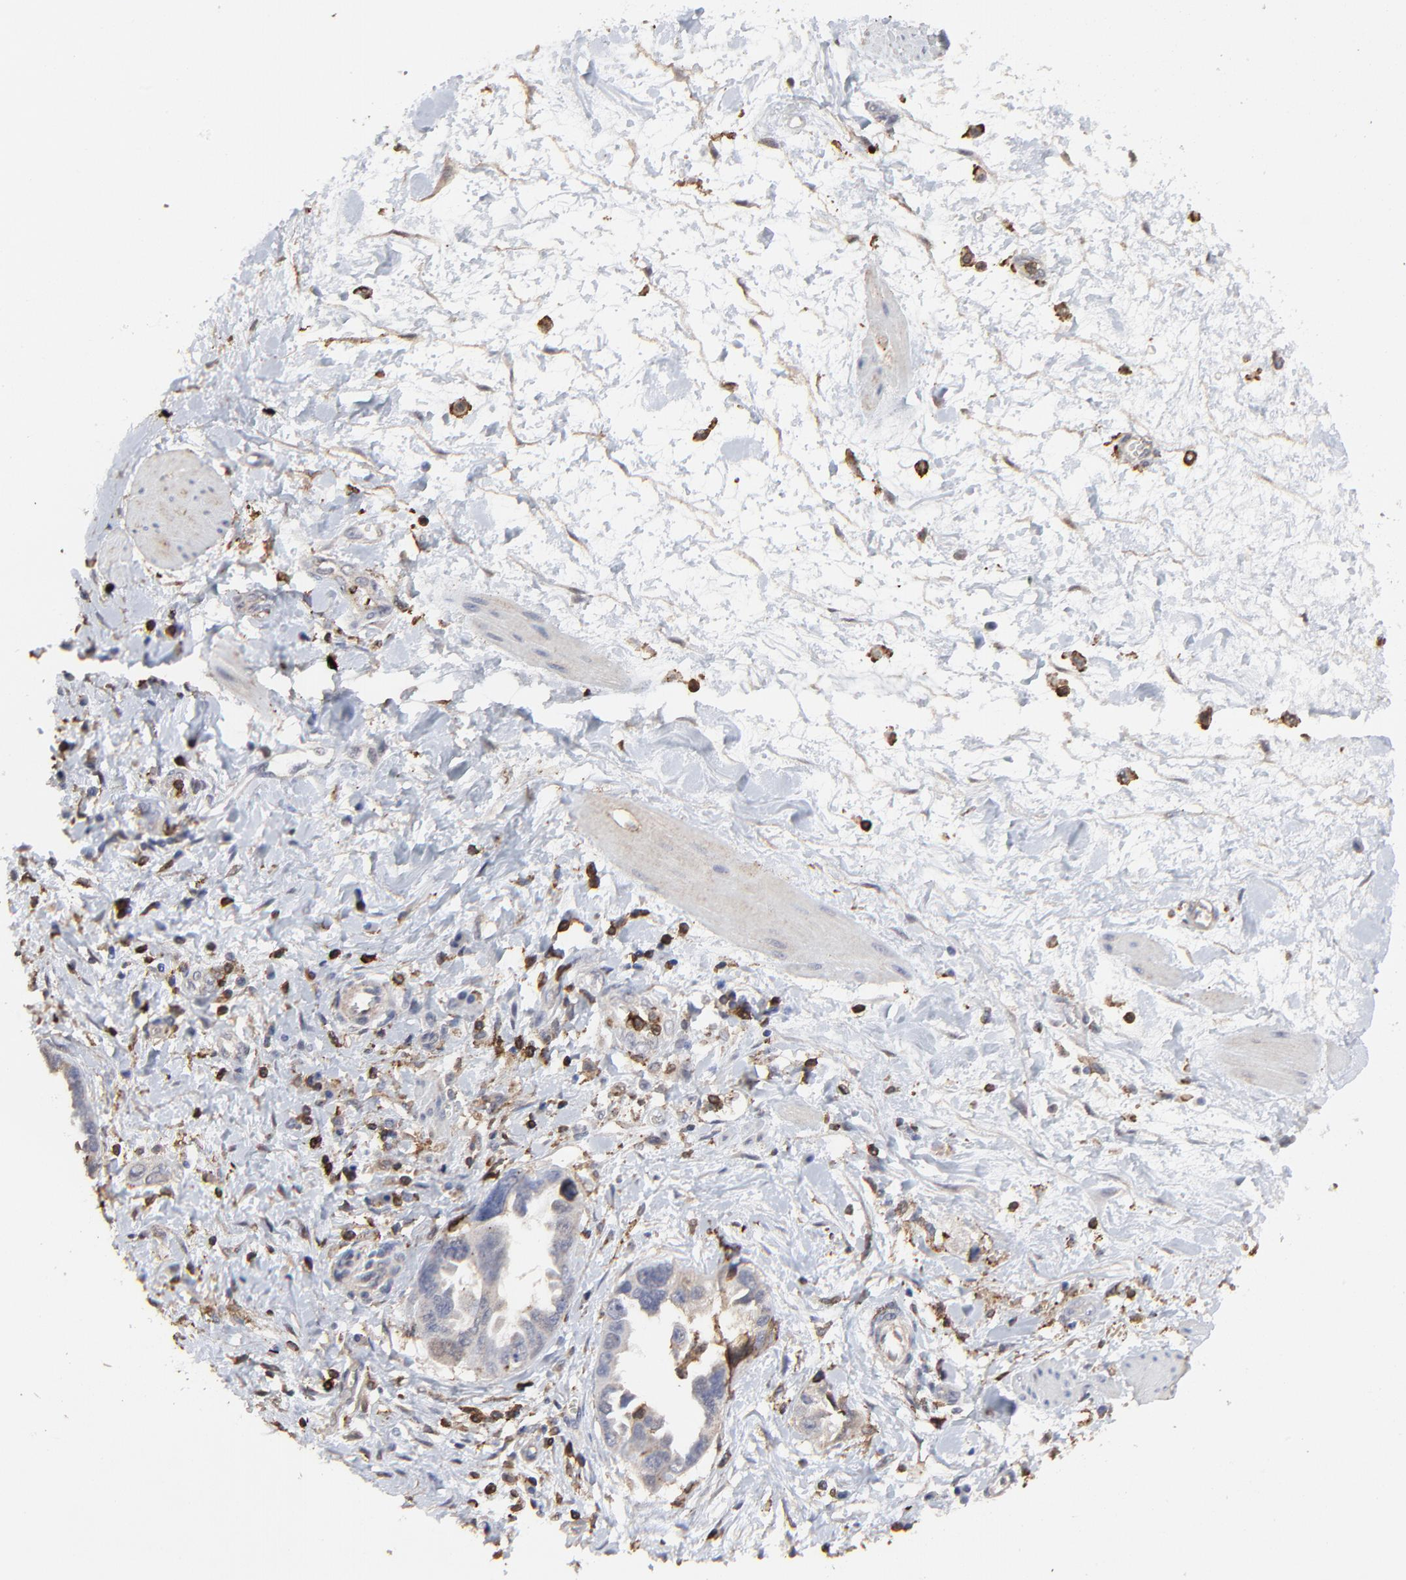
{"staining": {"intensity": "negative", "quantity": "none", "location": "none"}, "tissue": "ovarian cancer", "cell_type": "Tumor cells", "image_type": "cancer", "snomed": [{"axis": "morphology", "description": "Cystadenocarcinoma, serous, NOS"}, {"axis": "topography", "description": "Ovary"}], "caption": "Immunohistochemical staining of serous cystadenocarcinoma (ovarian) exhibits no significant staining in tumor cells.", "gene": "SLC6A14", "patient": {"sex": "female", "age": 63}}